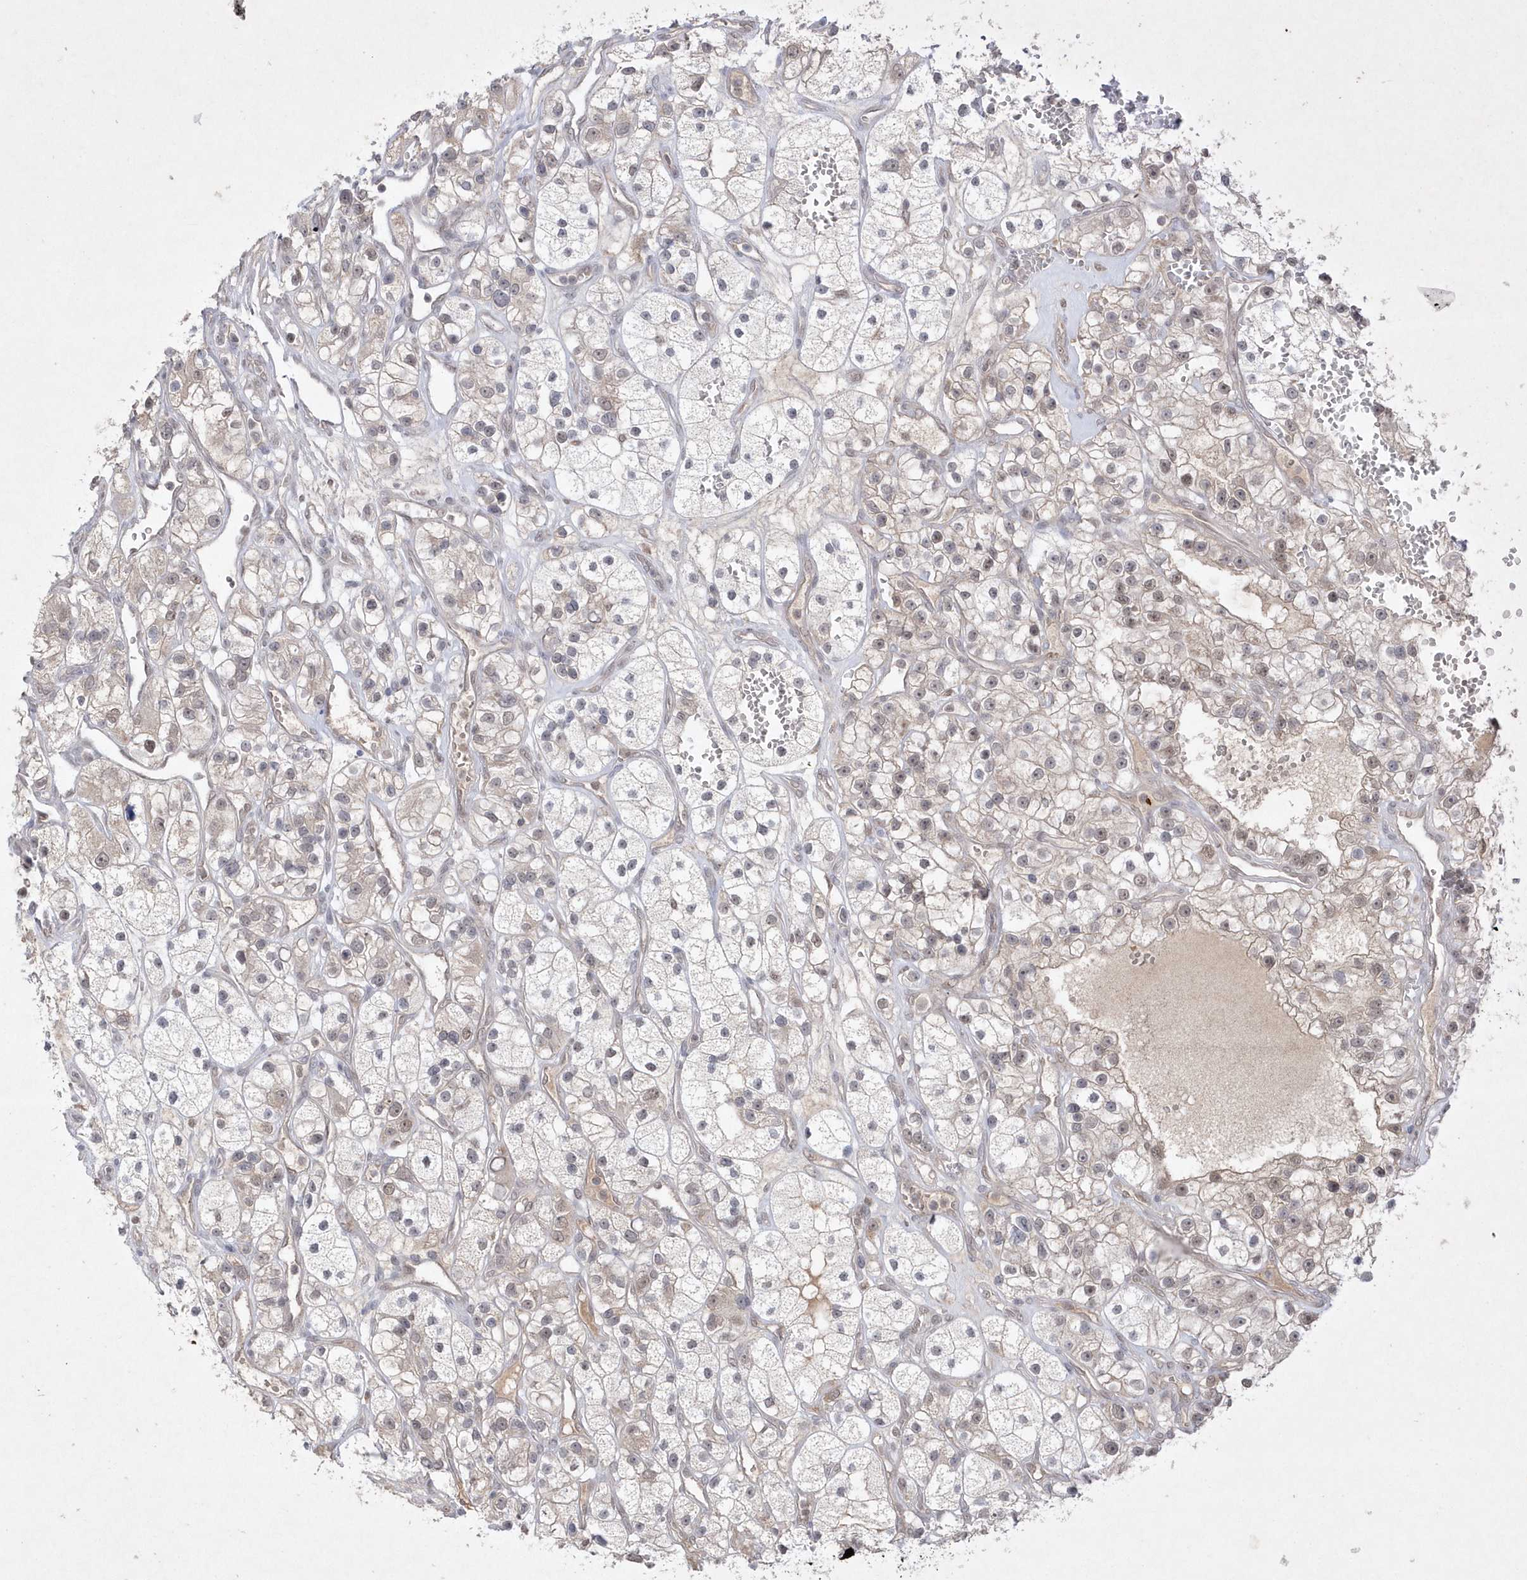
{"staining": {"intensity": "moderate", "quantity": "<25%", "location": "nuclear"}, "tissue": "renal cancer", "cell_type": "Tumor cells", "image_type": "cancer", "snomed": [{"axis": "morphology", "description": "Adenocarcinoma, NOS"}, {"axis": "topography", "description": "Kidney"}], "caption": "Immunohistochemistry (IHC) histopathology image of renal cancer (adenocarcinoma) stained for a protein (brown), which displays low levels of moderate nuclear positivity in approximately <25% of tumor cells.", "gene": "CPSF3", "patient": {"sex": "female", "age": 57}}